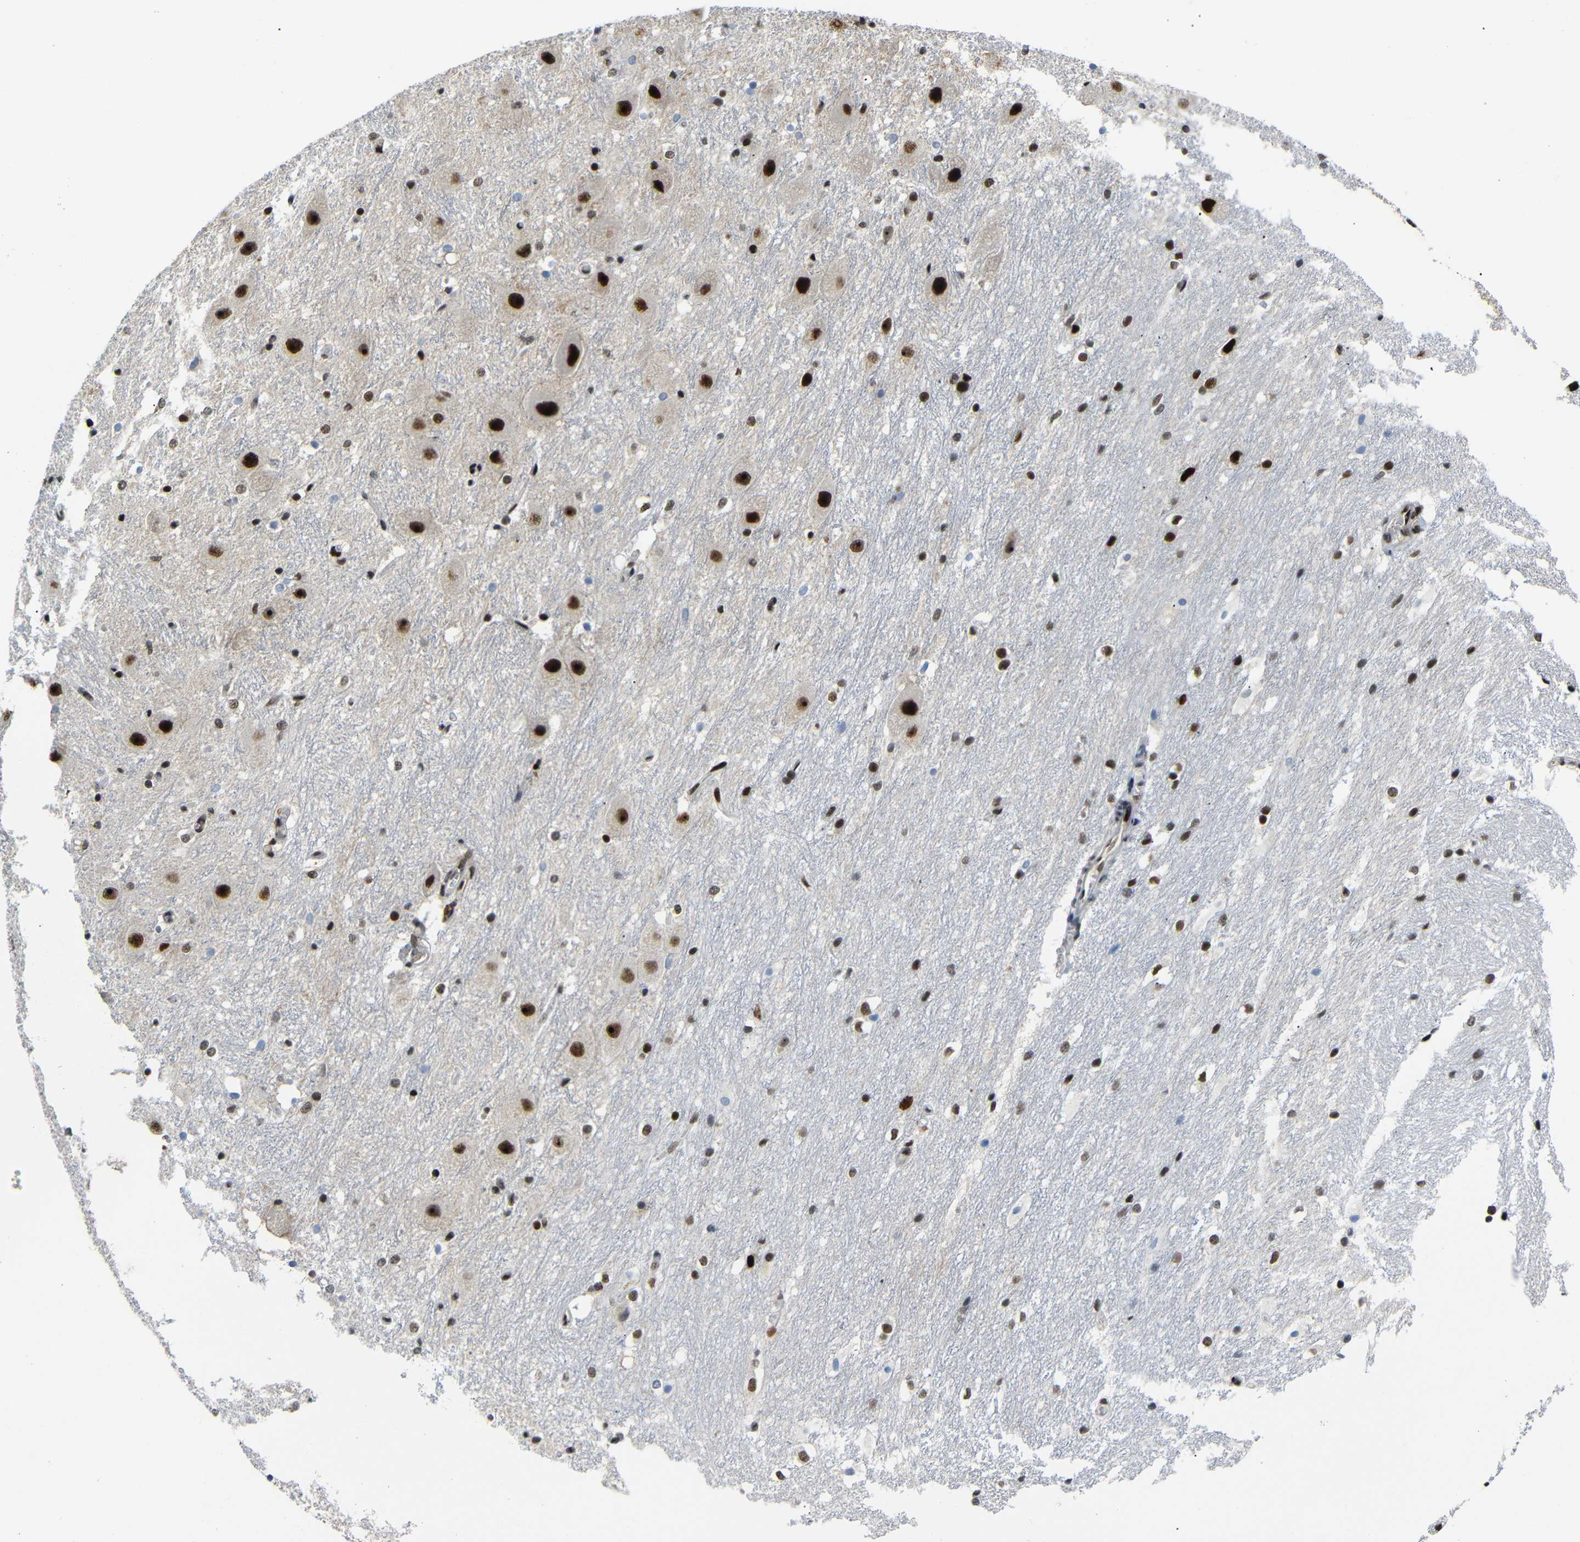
{"staining": {"intensity": "strong", "quantity": ">75%", "location": "nuclear"}, "tissue": "hippocampus", "cell_type": "Glial cells", "image_type": "normal", "snomed": [{"axis": "morphology", "description": "Normal tissue, NOS"}, {"axis": "topography", "description": "Hippocampus"}], "caption": "High-magnification brightfield microscopy of normal hippocampus stained with DAB (brown) and counterstained with hematoxylin (blue). glial cells exhibit strong nuclear positivity is appreciated in approximately>75% of cells.", "gene": "SETDB2", "patient": {"sex": "female", "age": 19}}